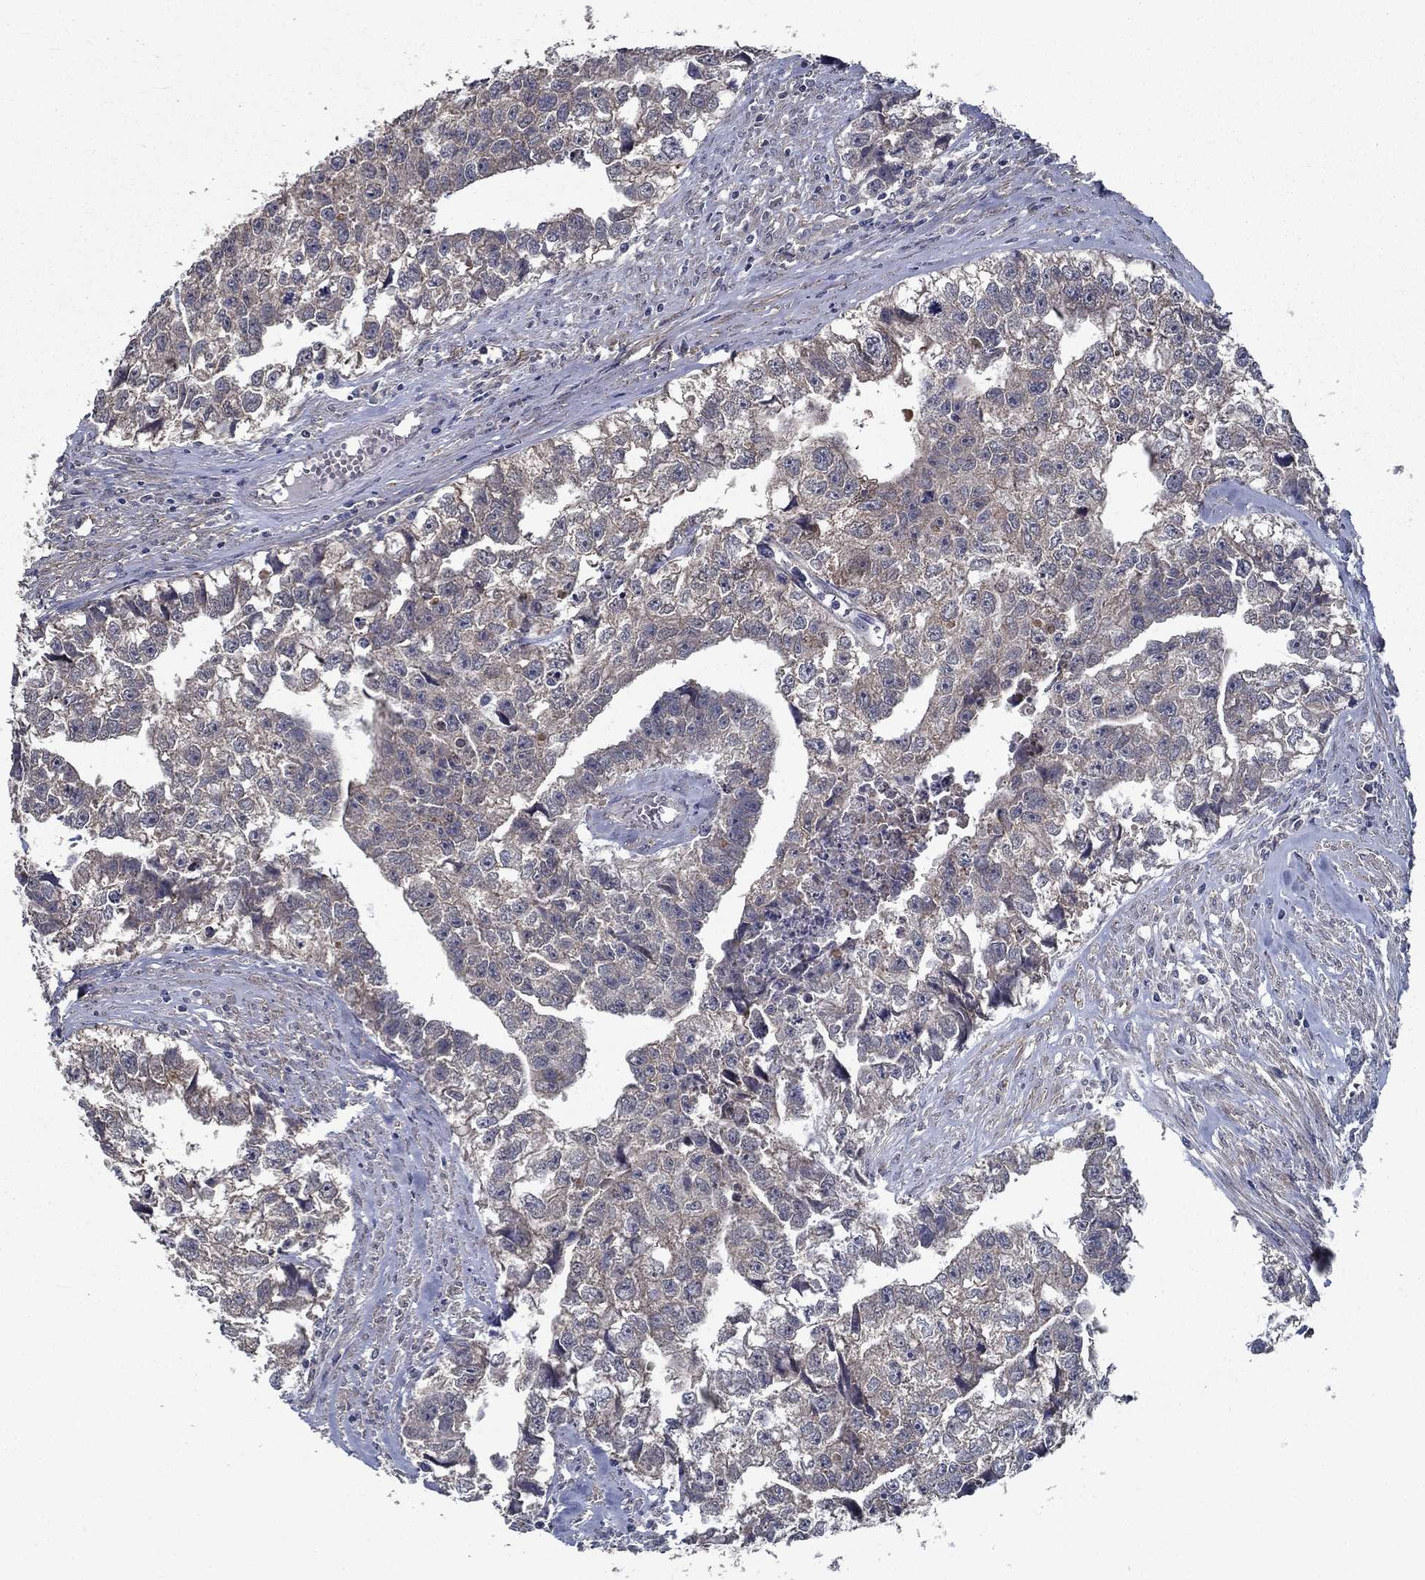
{"staining": {"intensity": "weak", "quantity": "<25%", "location": "cytoplasmic/membranous"}, "tissue": "testis cancer", "cell_type": "Tumor cells", "image_type": "cancer", "snomed": [{"axis": "morphology", "description": "Carcinoma, Embryonal, NOS"}, {"axis": "morphology", "description": "Teratoma, malignant, NOS"}, {"axis": "topography", "description": "Testis"}], "caption": "This is an IHC histopathology image of human testis cancer. There is no expression in tumor cells.", "gene": "SLC44A1", "patient": {"sex": "male", "age": 44}}